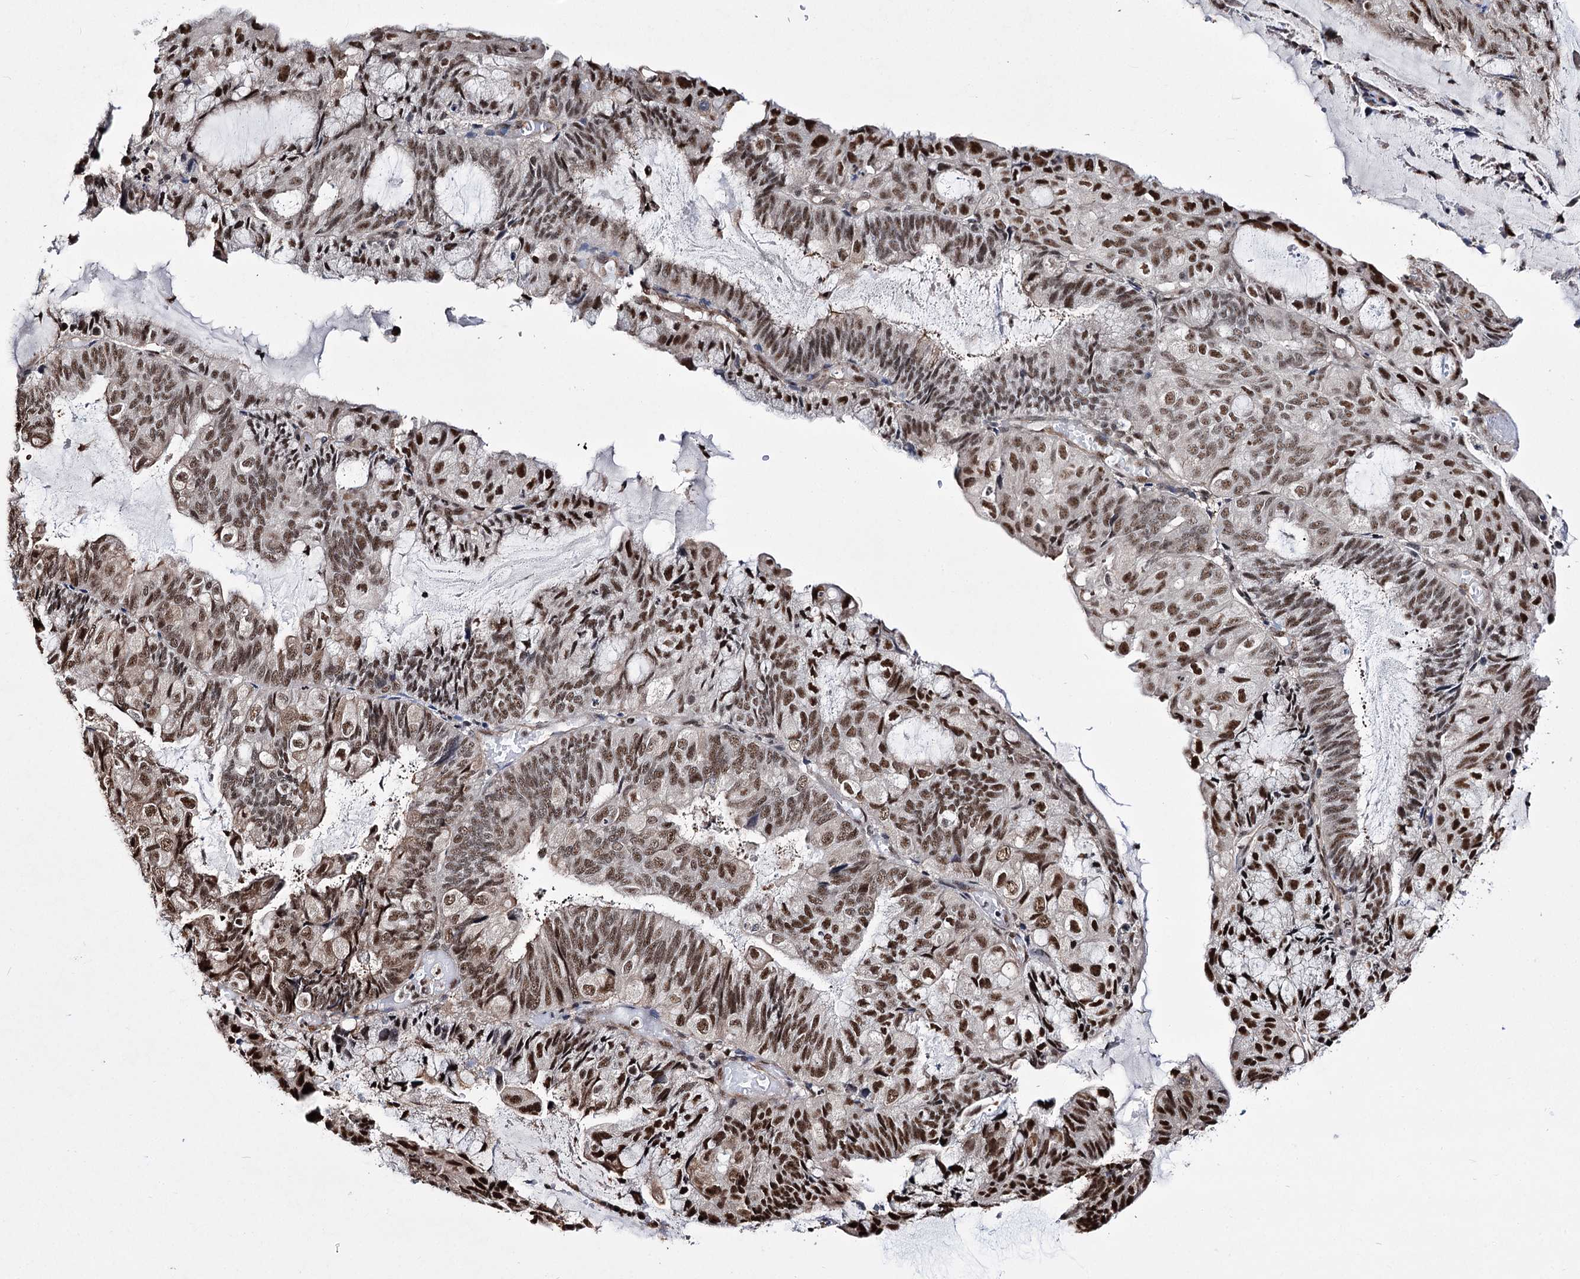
{"staining": {"intensity": "moderate", "quantity": ">75%", "location": "nuclear"}, "tissue": "endometrial cancer", "cell_type": "Tumor cells", "image_type": "cancer", "snomed": [{"axis": "morphology", "description": "Adenocarcinoma, NOS"}, {"axis": "topography", "description": "Endometrium"}], "caption": "Endometrial adenocarcinoma stained with a protein marker demonstrates moderate staining in tumor cells.", "gene": "CHMP7", "patient": {"sex": "female", "age": 81}}